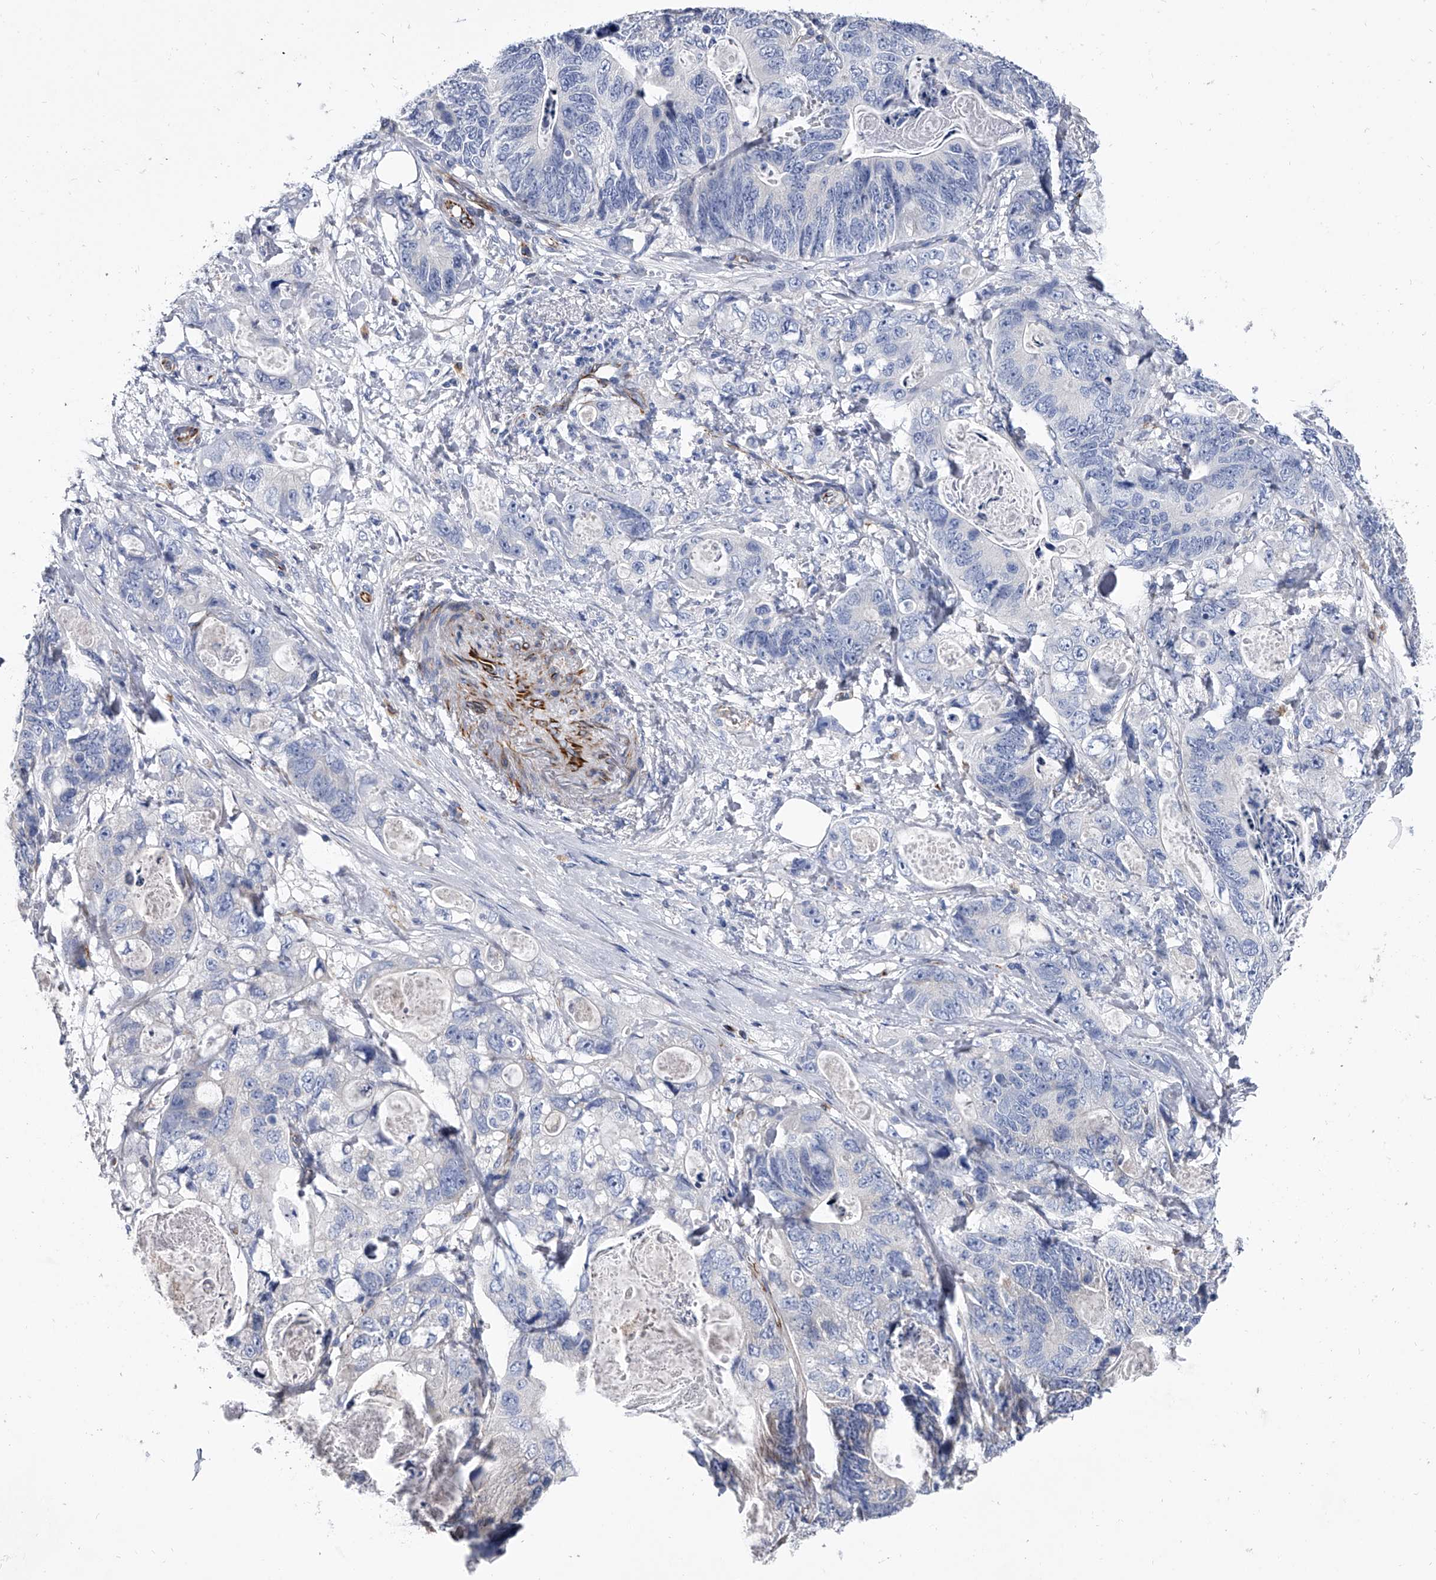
{"staining": {"intensity": "negative", "quantity": "none", "location": "none"}, "tissue": "stomach cancer", "cell_type": "Tumor cells", "image_type": "cancer", "snomed": [{"axis": "morphology", "description": "Normal tissue, NOS"}, {"axis": "morphology", "description": "Adenocarcinoma, NOS"}, {"axis": "topography", "description": "Stomach"}], "caption": "The immunohistochemistry image has no significant expression in tumor cells of adenocarcinoma (stomach) tissue.", "gene": "EFCAB7", "patient": {"sex": "female", "age": 89}}